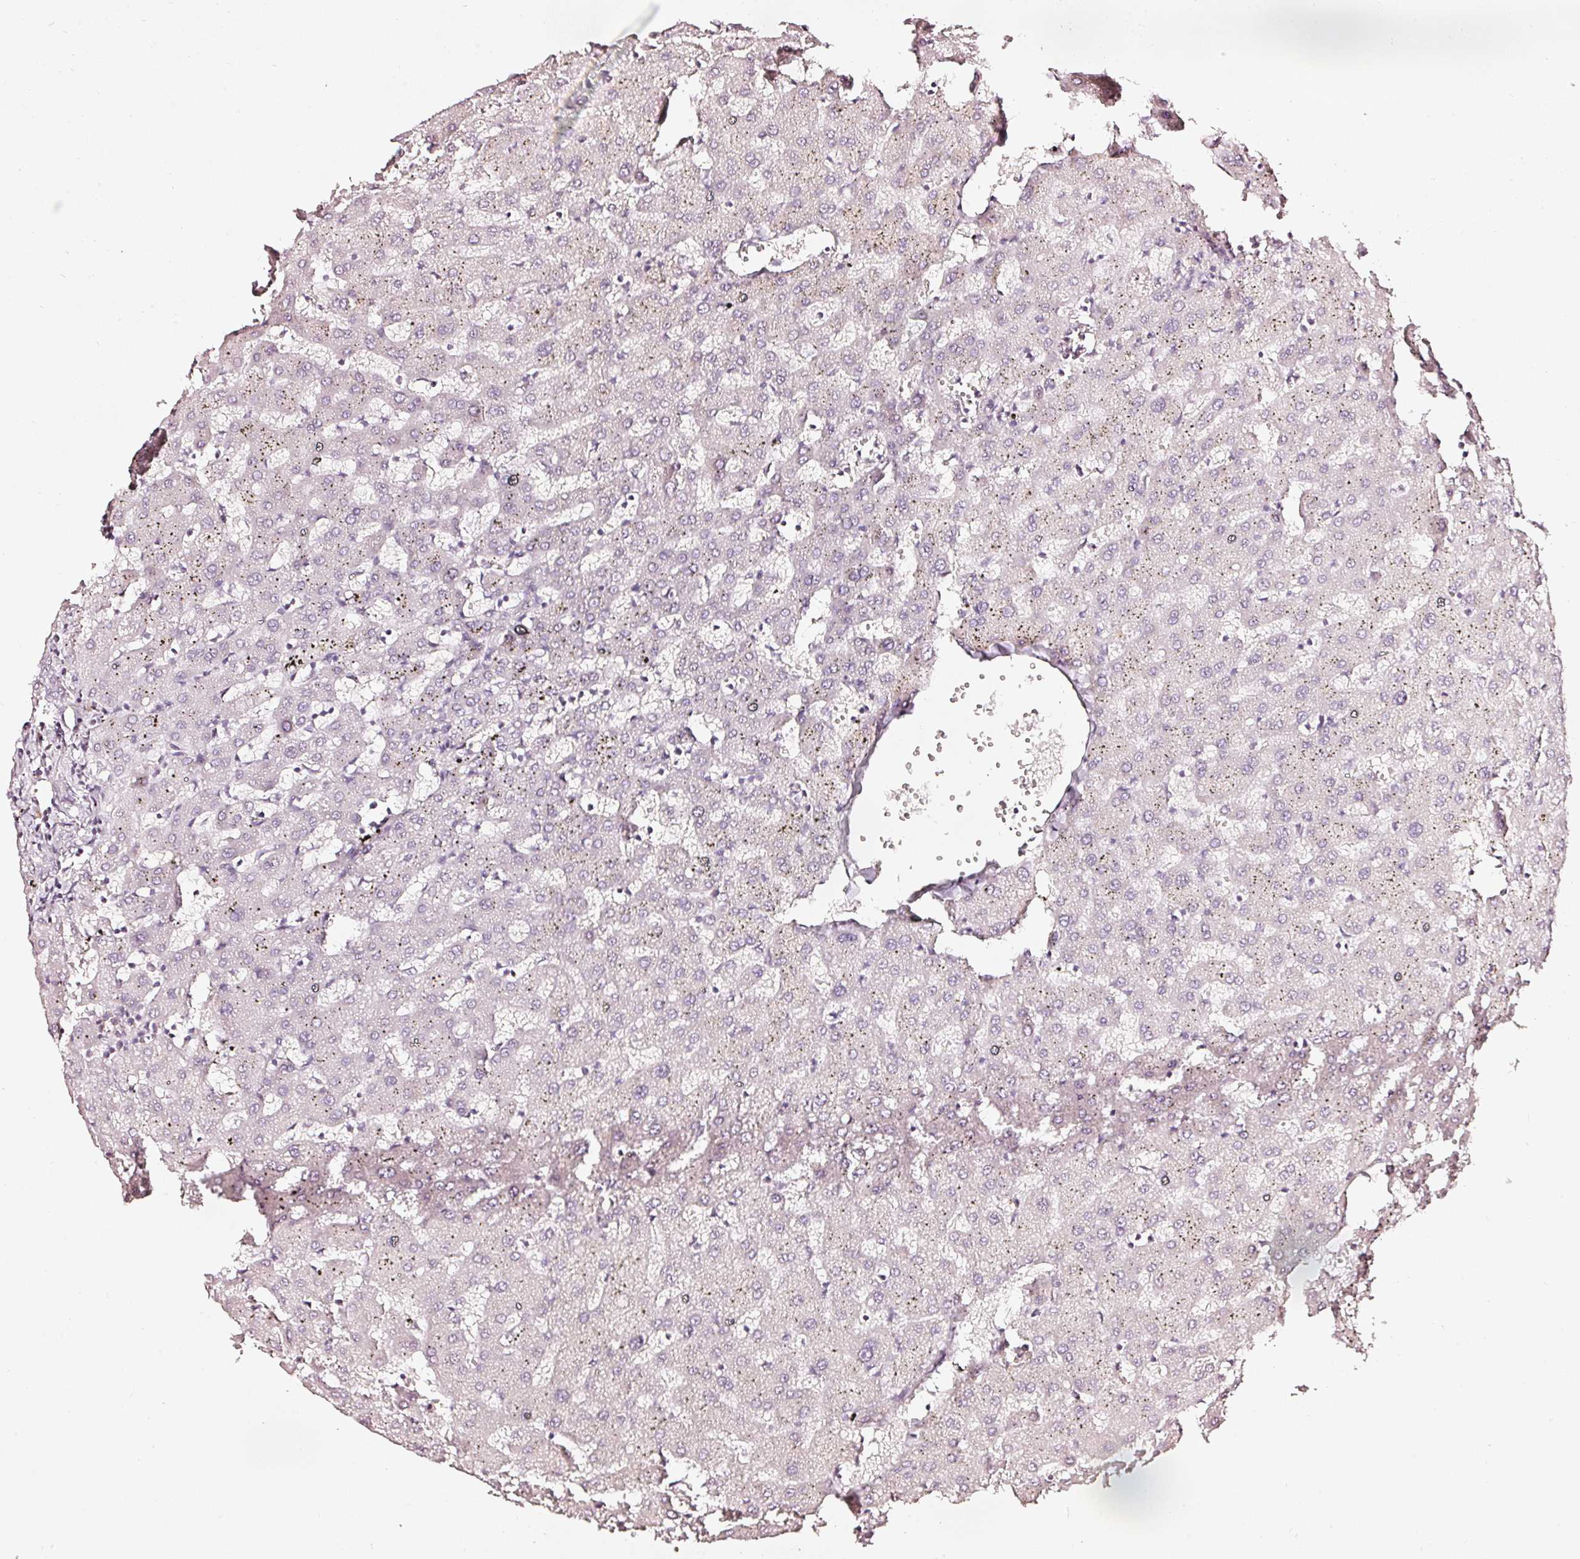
{"staining": {"intensity": "negative", "quantity": "none", "location": "none"}, "tissue": "liver", "cell_type": "Cholangiocytes", "image_type": "normal", "snomed": [{"axis": "morphology", "description": "Normal tissue, NOS"}, {"axis": "topography", "description": "Liver"}], "caption": "This is an IHC image of normal liver. There is no expression in cholangiocytes.", "gene": "CNP", "patient": {"sex": "female", "age": 63}}